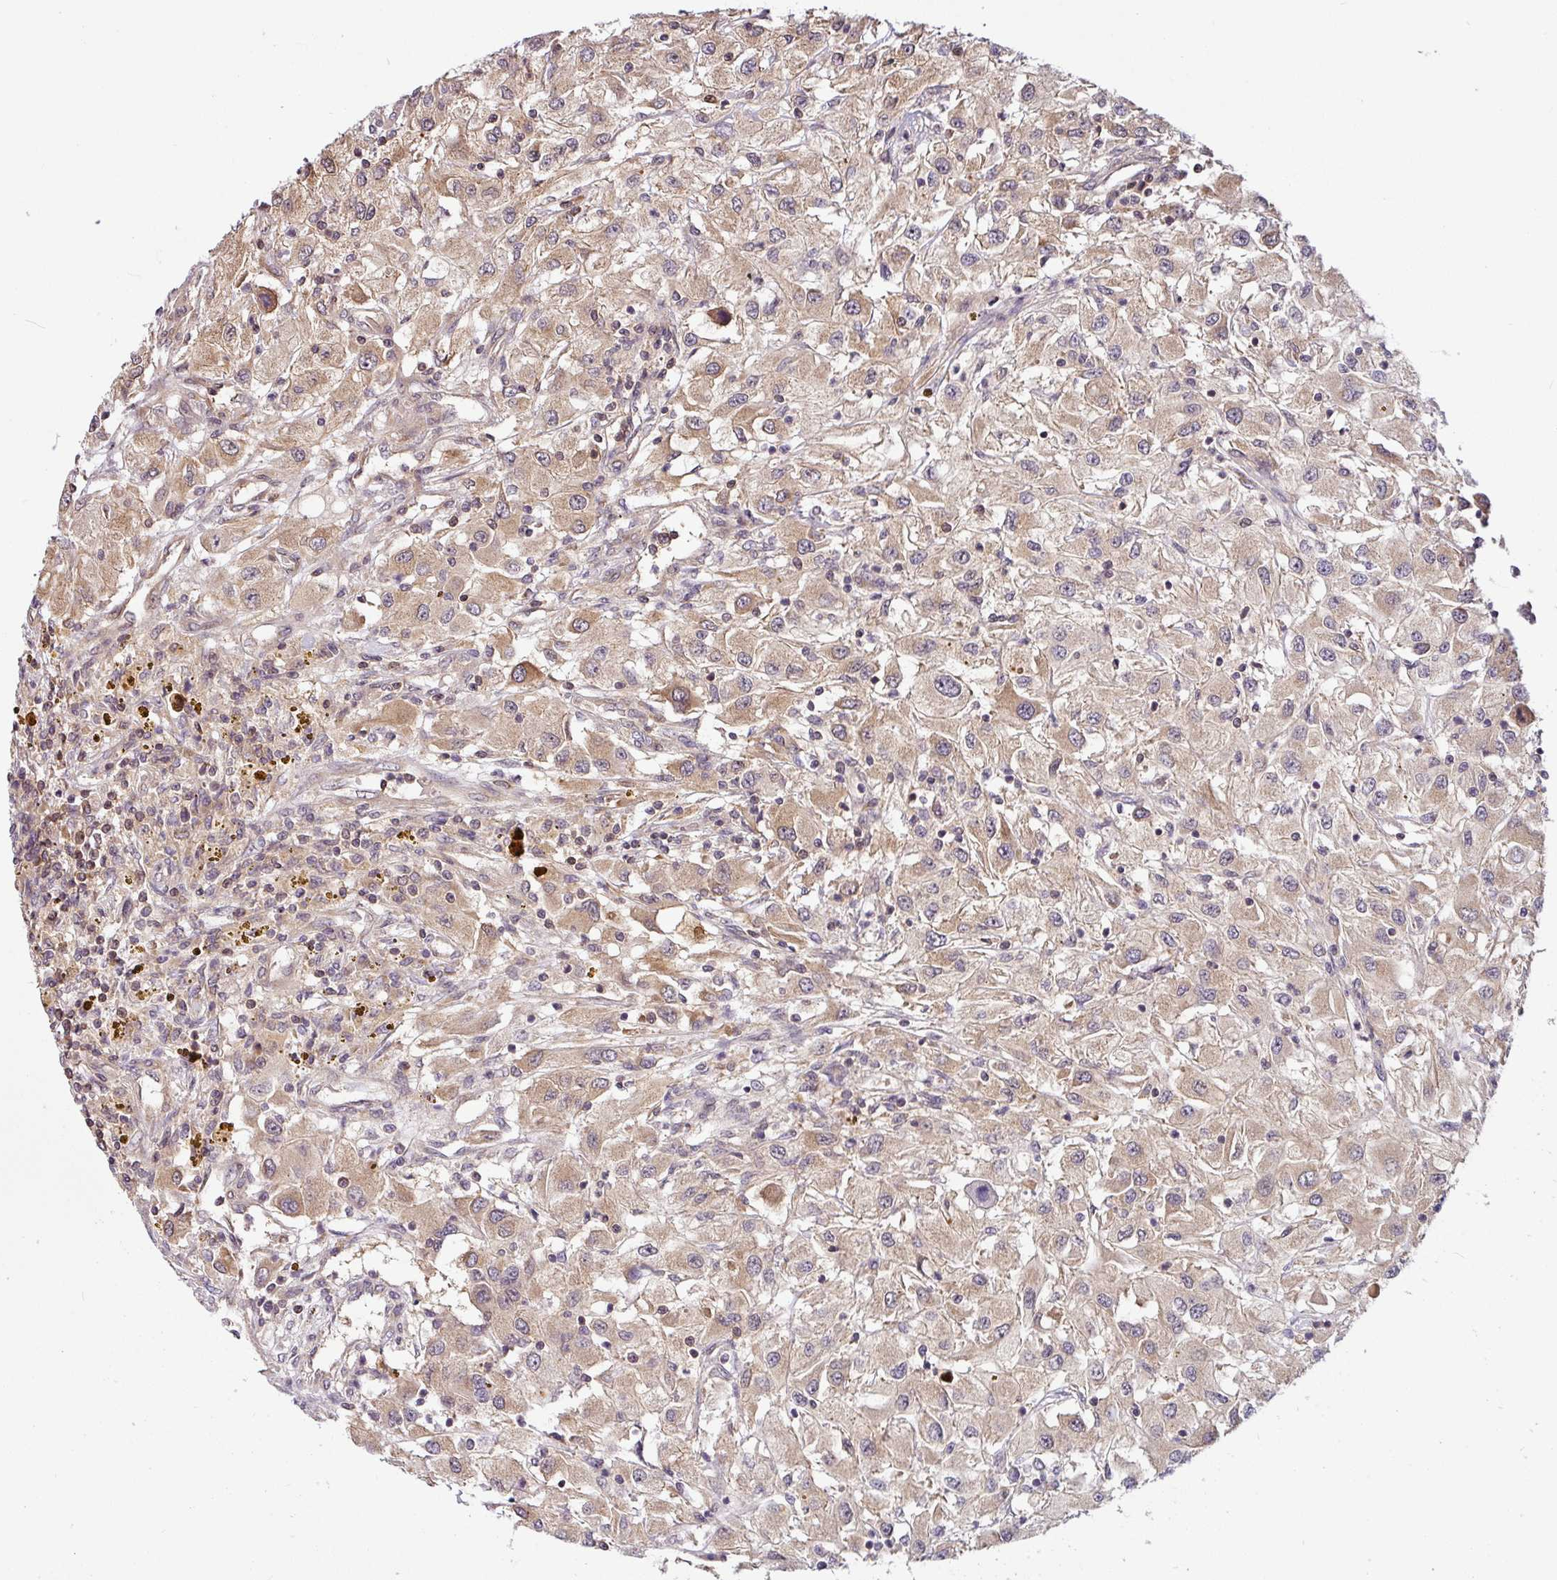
{"staining": {"intensity": "moderate", "quantity": ">75%", "location": "cytoplasmic/membranous"}, "tissue": "renal cancer", "cell_type": "Tumor cells", "image_type": "cancer", "snomed": [{"axis": "morphology", "description": "Adenocarcinoma, NOS"}, {"axis": "topography", "description": "Kidney"}], "caption": "Immunohistochemistry (IHC) of renal cancer (adenocarcinoma) reveals medium levels of moderate cytoplasmic/membranous expression in approximately >75% of tumor cells.", "gene": "SHB", "patient": {"sex": "female", "age": 67}}